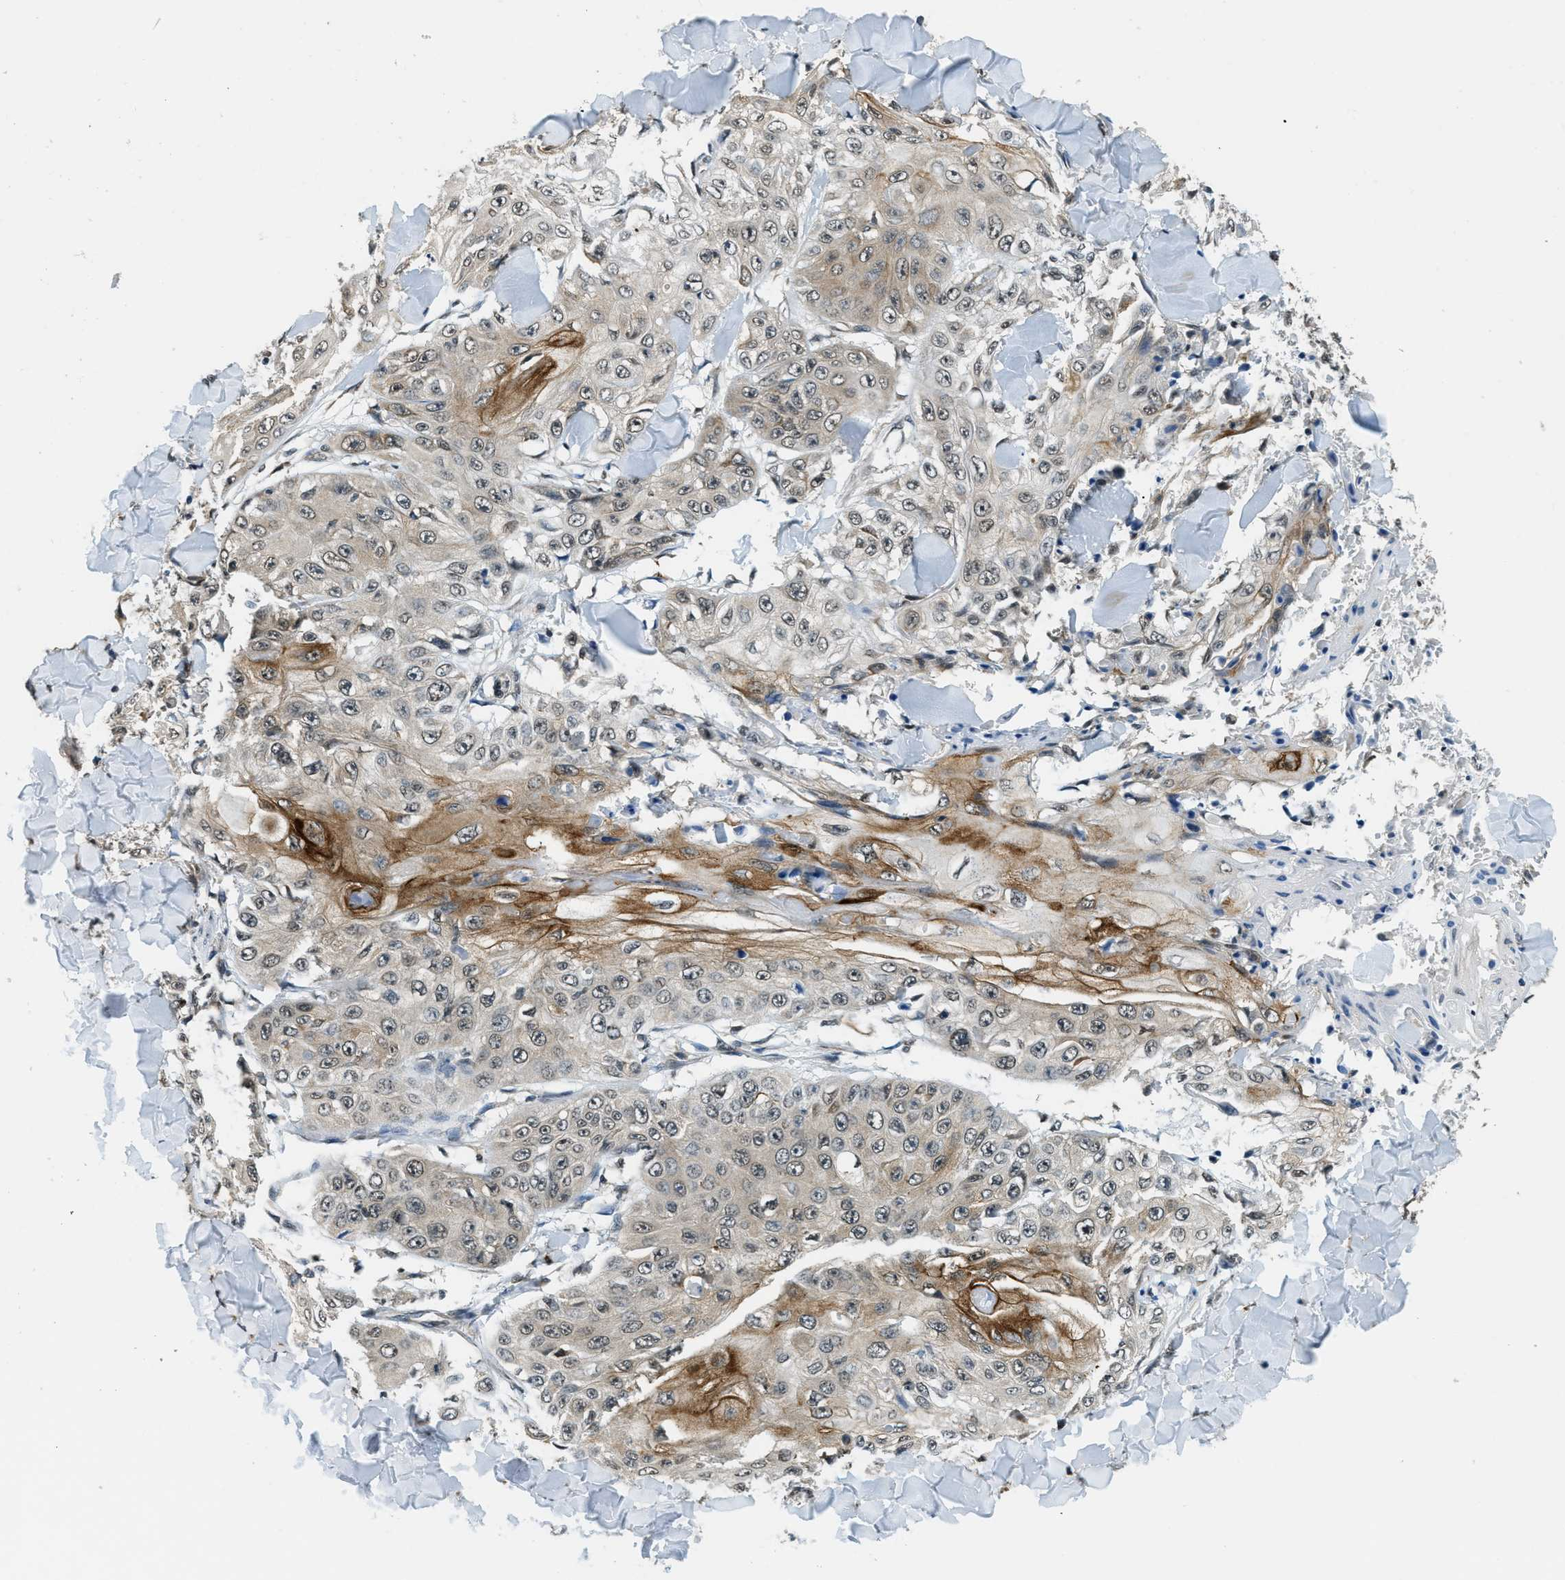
{"staining": {"intensity": "moderate", "quantity": "25%-75%", "location": "cytoplasmic/membranous"}, "tissue": "skin cancer", "cell_type": "Tumor cells", "image_type": "cancer", "snomed": [{"axis": "morphology", "description": "Squamous cell carcinoma, NOS"}, {"axis": "topography", "description": "Skin"}], "caption": "An immunohistochemistry (IHC) photomicrograph of tumor tissue is shown. Protein staining in brown labels moderate cytoplasmic/membranous positivity in skin cancer within tumor cells. Nuclei are stained in blue.", "gene": "RAB11FIP1", "patient": {"sex": "male", "age": 86}}